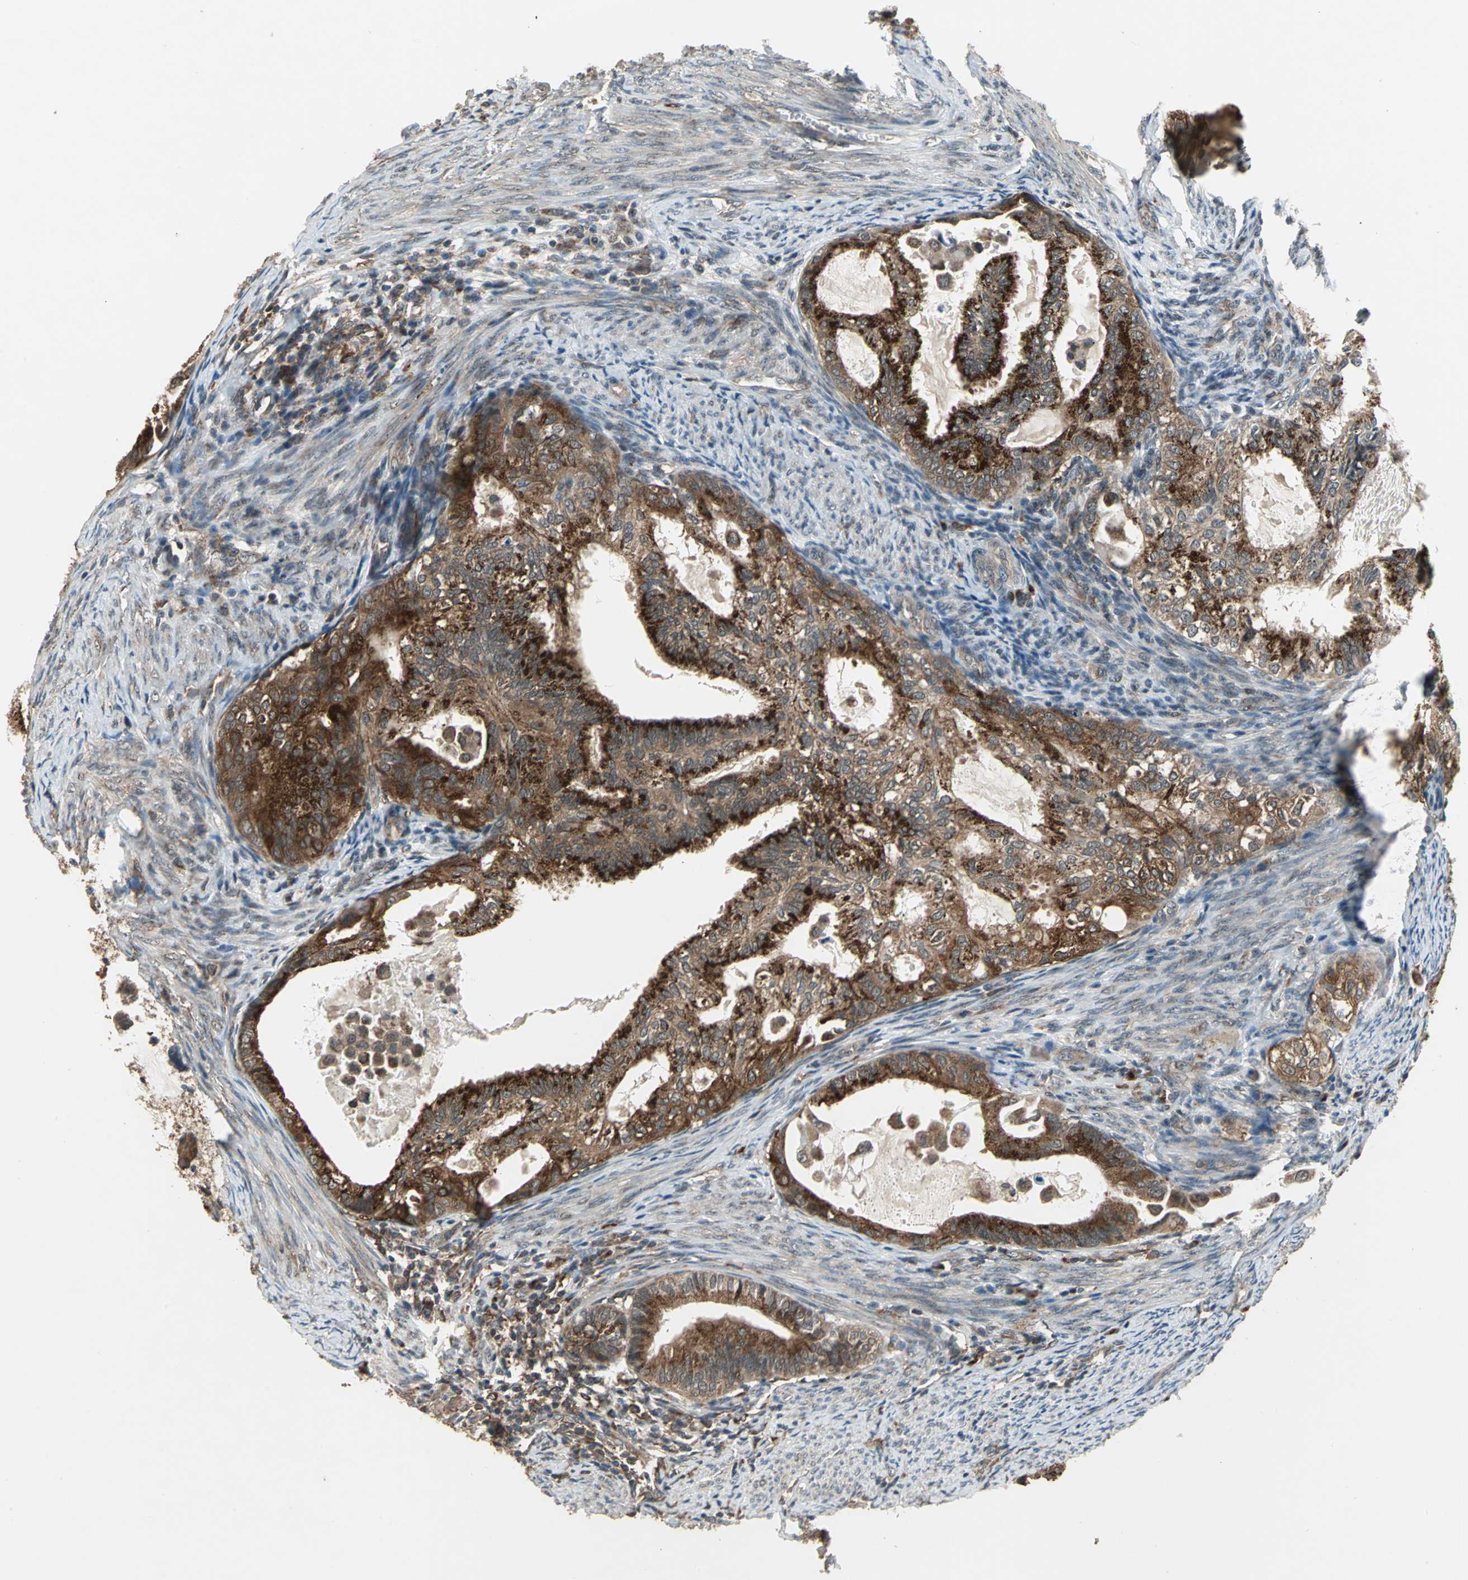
{"staining": {"intensity": "strong", "quantity": ">75%", "location": "cytoplasmic/membranous"}, "tissue": "cervical cancer", "cell_type": "Tumor cells", "image_type": "cancer", "snomed": [{"axis": "morphology", "description": "Normal tissue, NOS"}, {"axis": "morphology", "description": "Adenocarcinoma, NOS"}, {"axis": "topography", "description": "Cervix"}, {"axis": "topography", "description": "Endometrium"}], "caption": "An immunohistochemistry histopathology image of tumor tissue is shown. Protein staining in brown labels strong cytoplasmic/membranous positivity in cervical adenocarcinoma within tumor cells. The staining was performed using DAB (3,3'-diaminobenzidine), with brown indicating positive protein expression. Nuclei are stained blue with hematoxylin.", "gene": "NFKBIE", "patient": {"sex": "female", "age": 86}}